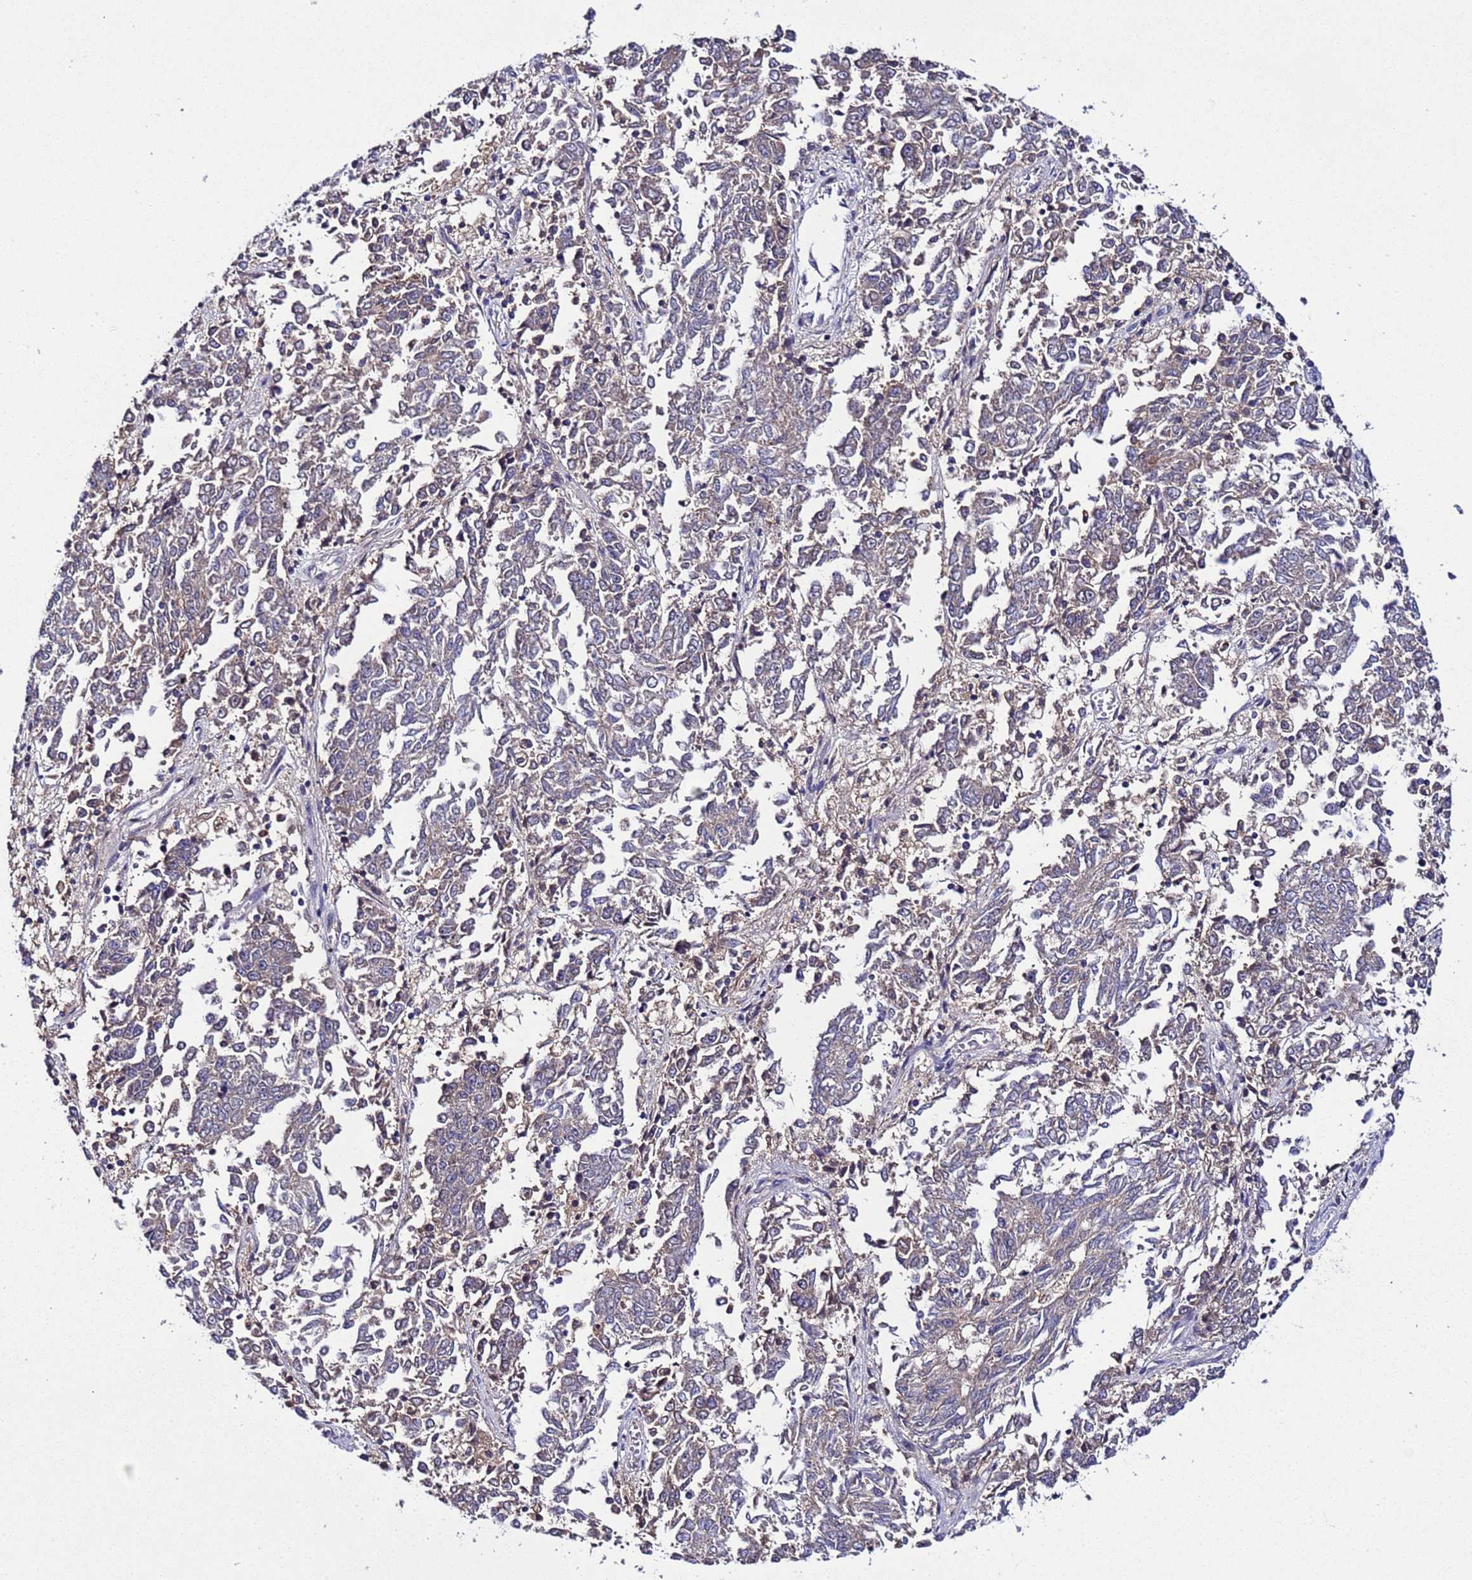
{"staining": {"intensity": "weak", "quantity": "<25%", "location": "cytoplasmic/membranous"}, "tissue": "endometrial cancer", "cell_type": "Tumor cells", "image_type": "cancer", "snomed": [{"axis": "morphology", "description": "Adenocarcinoma, NOS"}, {"axis": "topography", "description": "Endometrium"}], "caption": "Immunohistochemical staining of endometrial cancer (adenocarcinoma) displays no significant positivity in tumor cells.", "gene": "PLXDC2", "patient": {"sex": "female", "age": 80}}